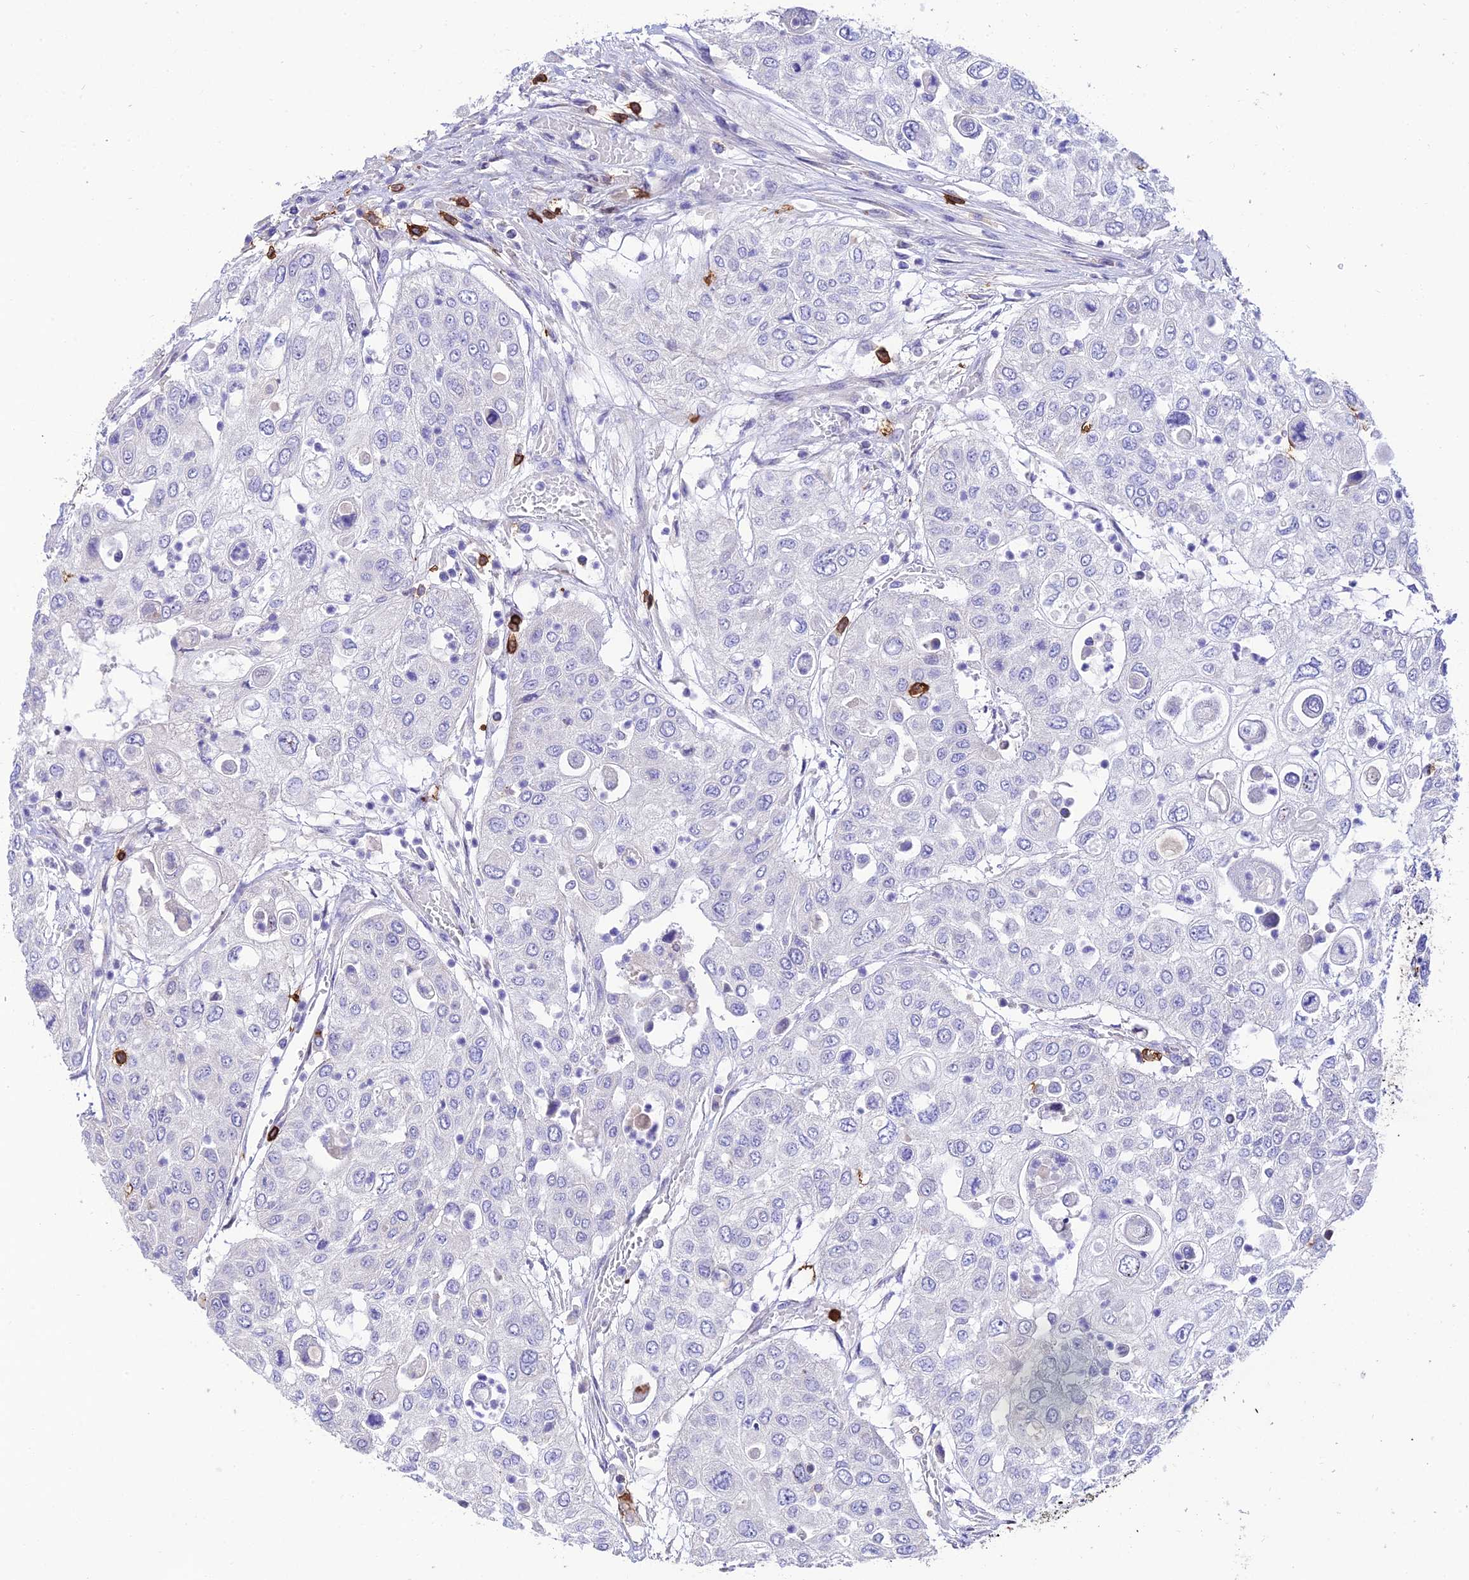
{"staining": {"intensity": "negative", "quantity": "none", "location": "none"}, "tissue": "urothelial cancer", "cell_type": "Tumor cells", "image_type": "cancer", "snomed": [{"axis": "morphology", "description": "Urothelial carcinoma, High grade"}, {"axis": "topography", "description": "Urinary bladder"}], "caption": "This micrograph is of urothelial cancer stained with IHC to label a protein in brown with the nuclei are counter-stained blue. There is no positivity in tumor cells.", "gene": "PTPRCAP", "patient": {"sex": "female", "age": 79}}